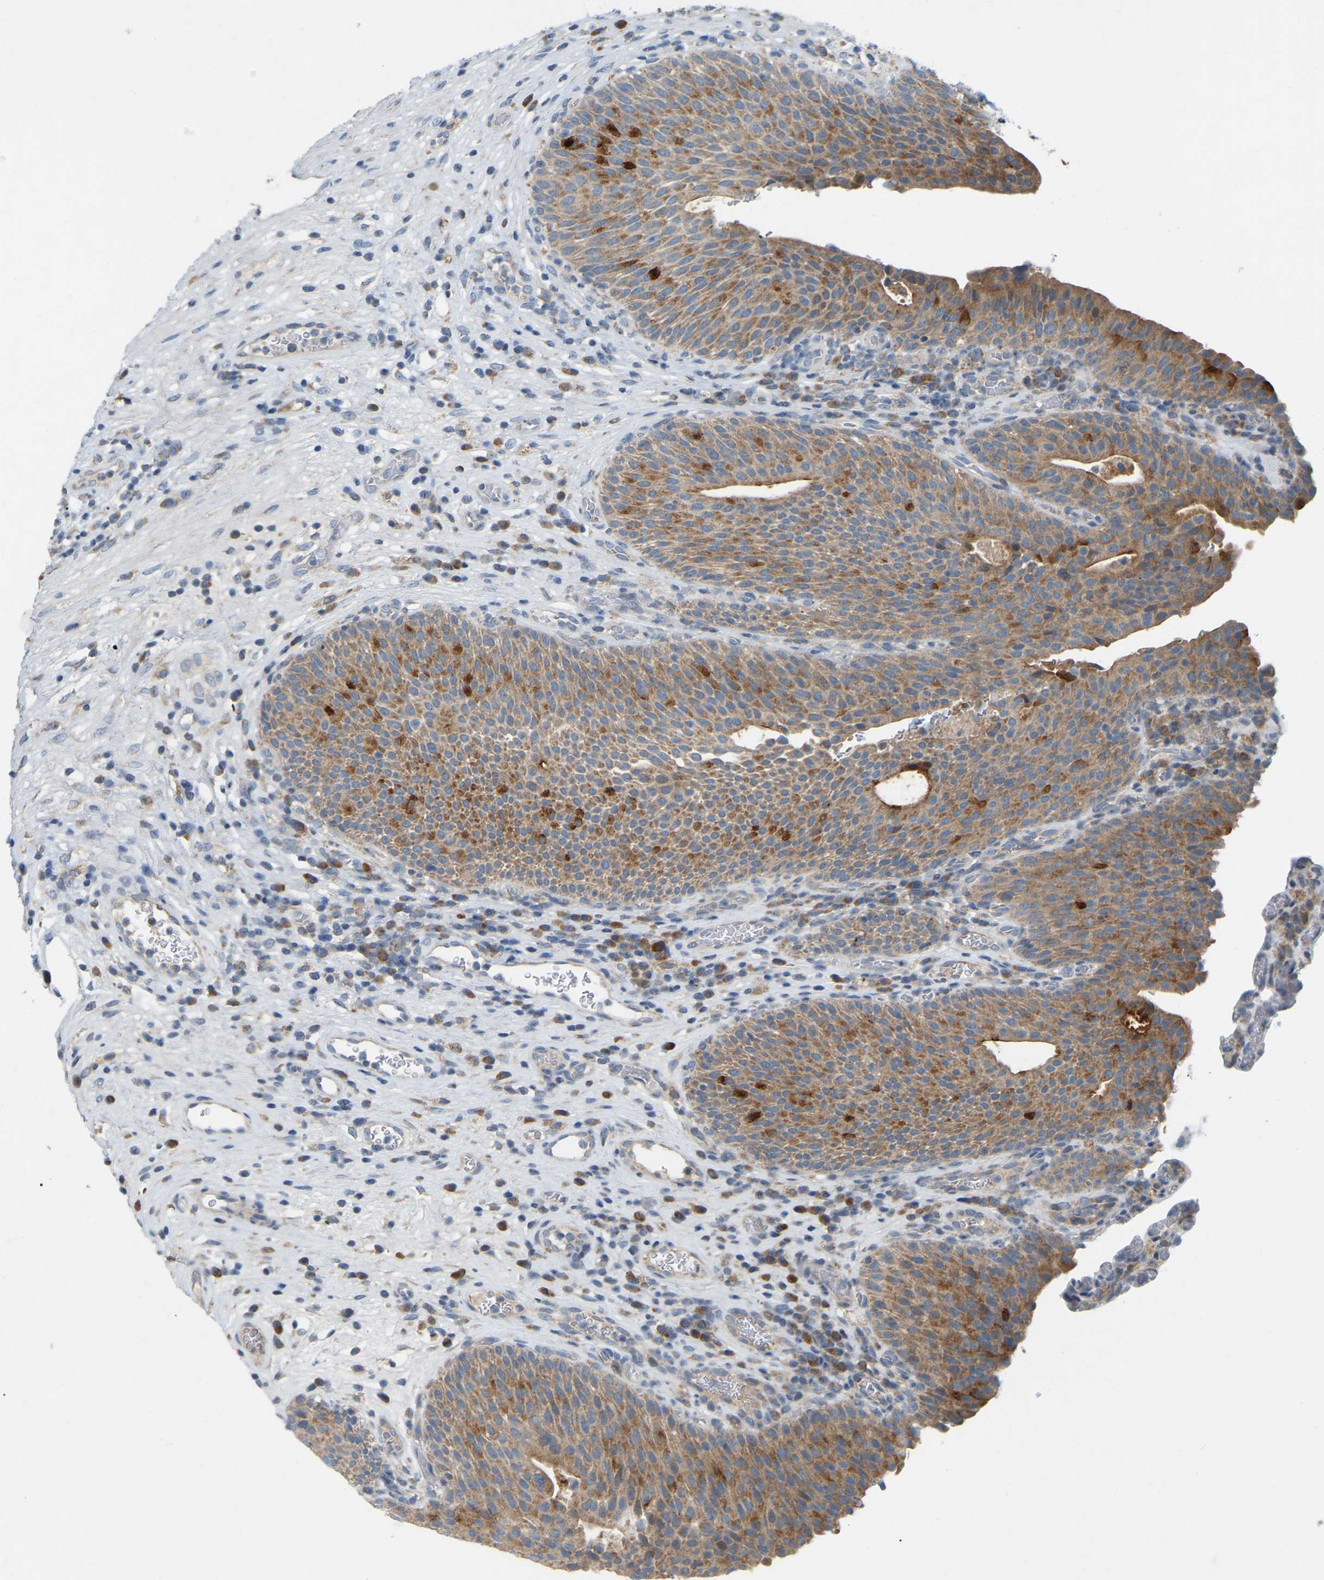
{"staining": {"intensity": "moderate", "quantity": ">75%", "location": "cytoplasmic/membranous"}, "tissue": "urothelial cancer", "cell_type": "Tumor cells", "image_type": "cancer", "snomed": [{"axis": "morphology", "description": "Urothelial carcinoma, High grade"}, {"axis": "topography", "description": "Urinary bladder"}], "caption": "Immunohistochemical staining of urothelial cancer reveals medium levels of moderate cytoplasmic/membranous protein positivity in approximately >75% of tumor cells.", "gene": "PARL", "patient": {"sex": "male", "age": 74}}